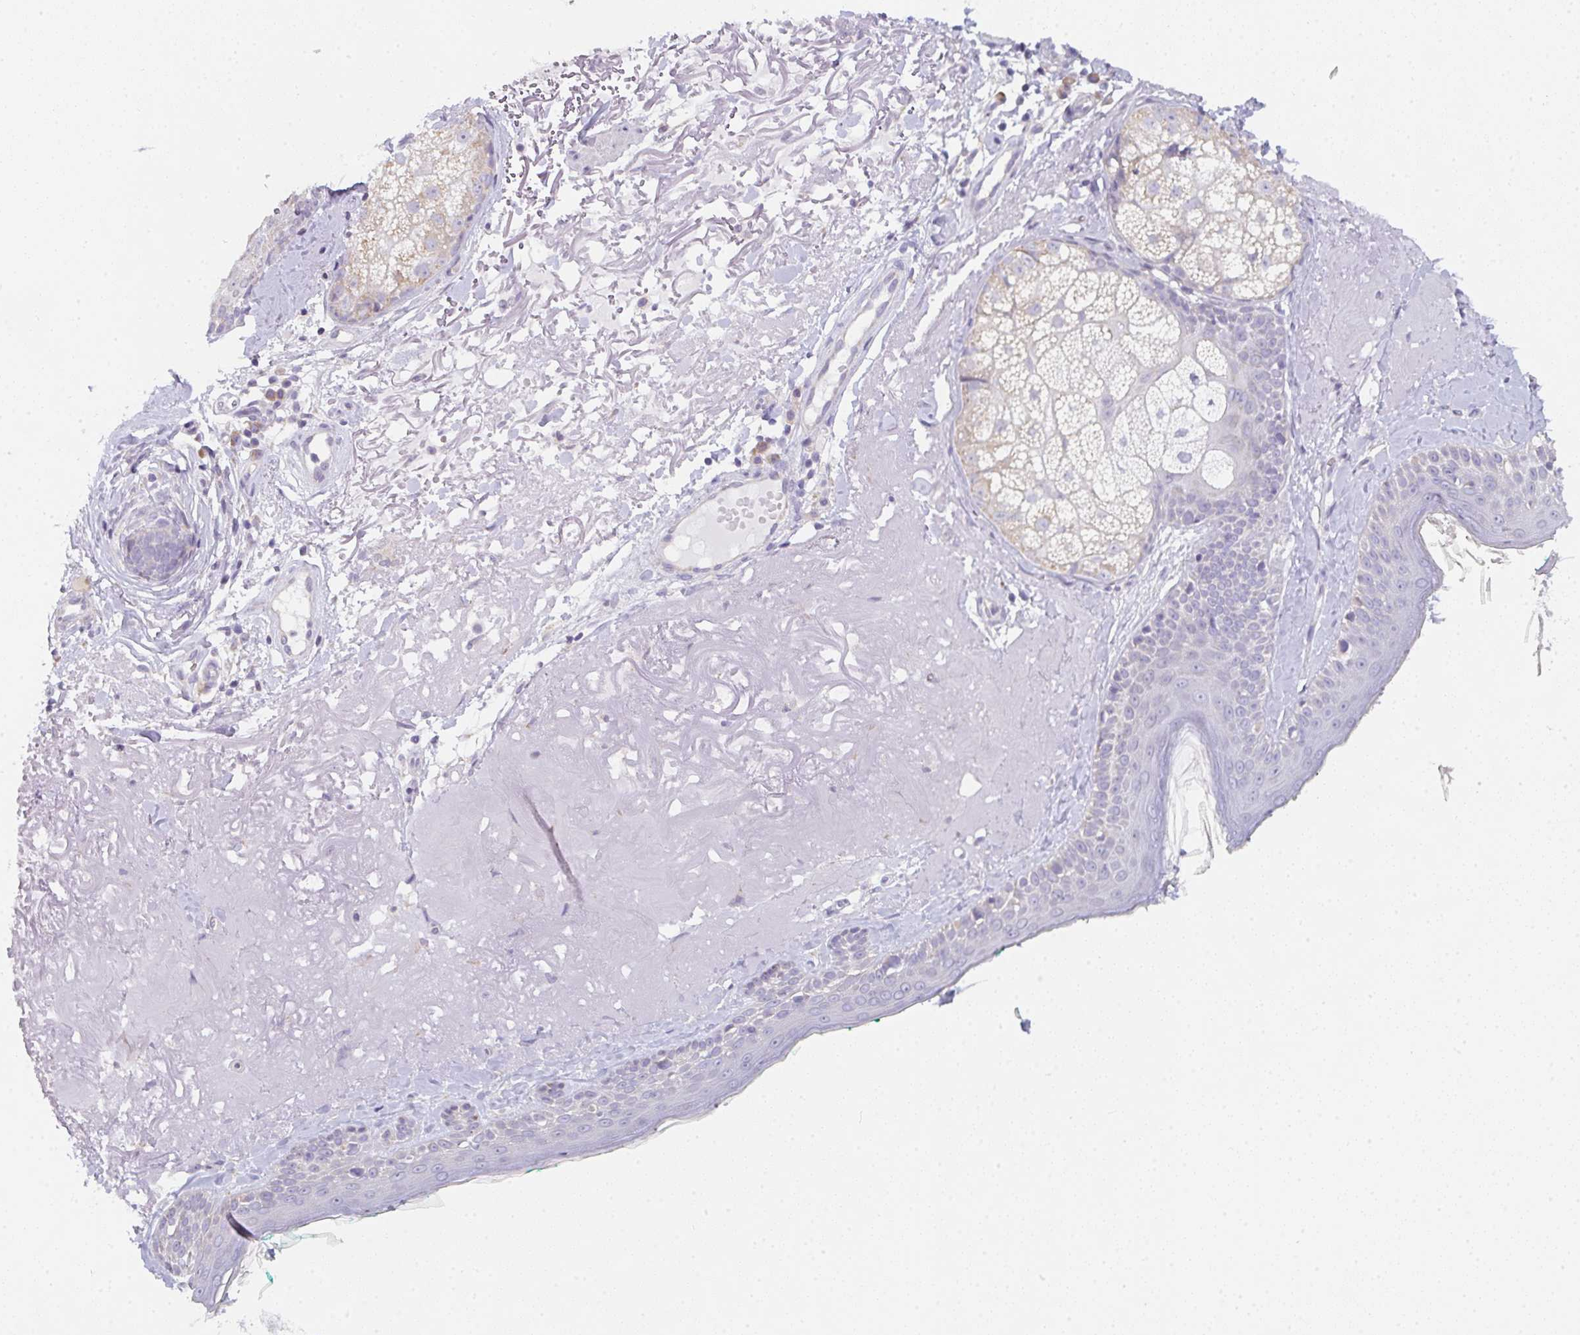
{"staining": {"intensity": "negative", "quantity": "none", "location": "none"}, "tissue": "skin", "cell_type": "Fibroblasts", "image_type": "normal", "snomed": [{"axis": "morphology", "description": "Normal tissue, NOS"}, {"axis": "topography", "description": "Skin"}], "caption": "This is an IHC histopathology image of benign skin. There is no expression in fibroblasts.", "gene": "CACNA1S", "patient": {"sex": "male", "age": 73}}